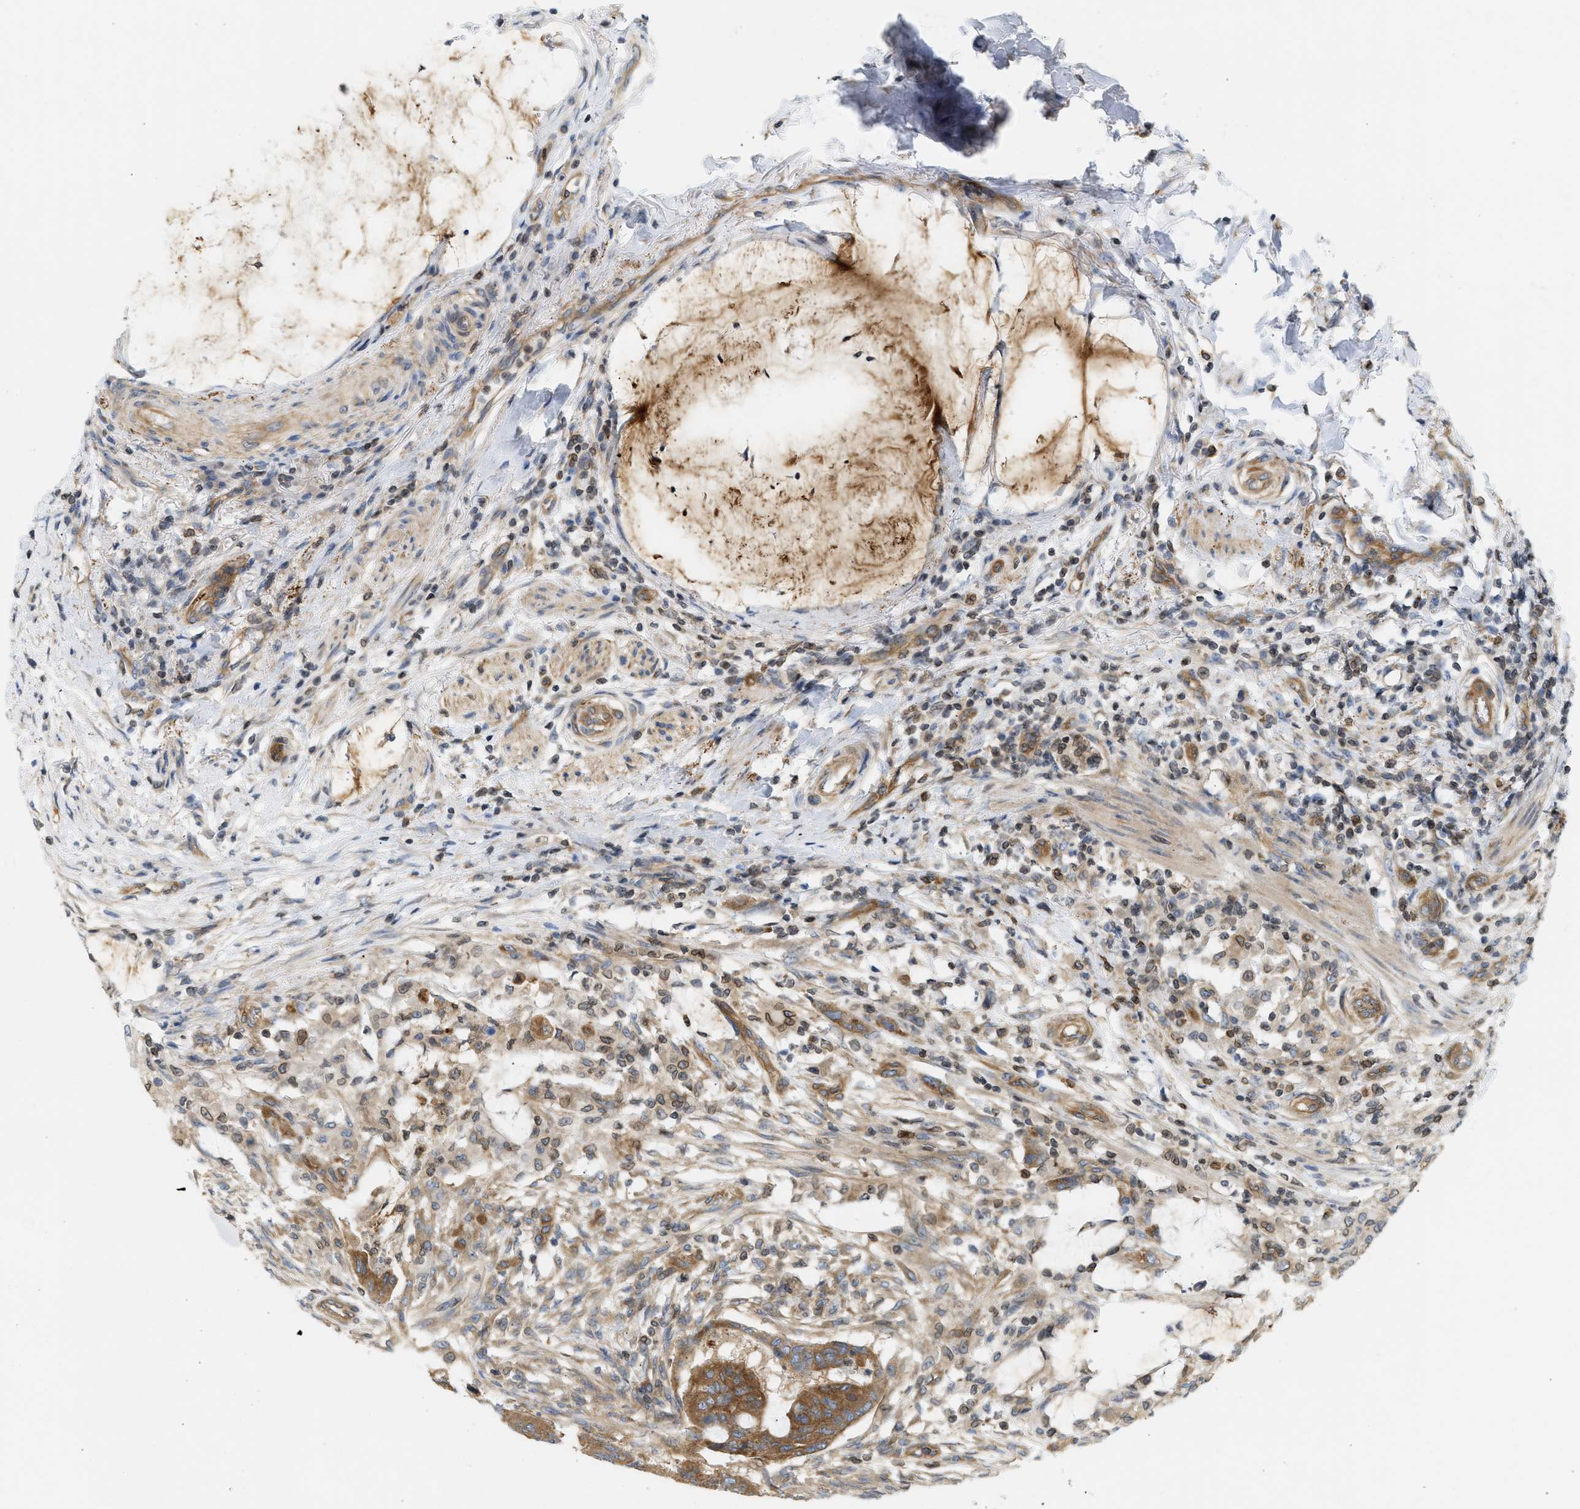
{"staining": {"intensity": "strong", "quantity": ">75%", "location": "cytoplasmic/membranous"}, "tissue": "colorectal cancer", "cell_type": "Tumor cells", "image_type": "cancer", "snomed": [{"axis": "morphology", "description": "Normal tissue, NOS"}, {"axis": "morphology", "description": "Adenocarcinoma, NOS"}, {"axis": "topography", "description": "Rectum"}, {"axis": "topography", "description": "Peripheral nerve tissue"}], "caption": "The photomicrograph displays staining of colorectal cancer, revealing strong cytoplasmic/membranous protein staining (brown color) within tumor cells.", "gene": "STRN", "patient": {"sex": "male", "age": 92}}